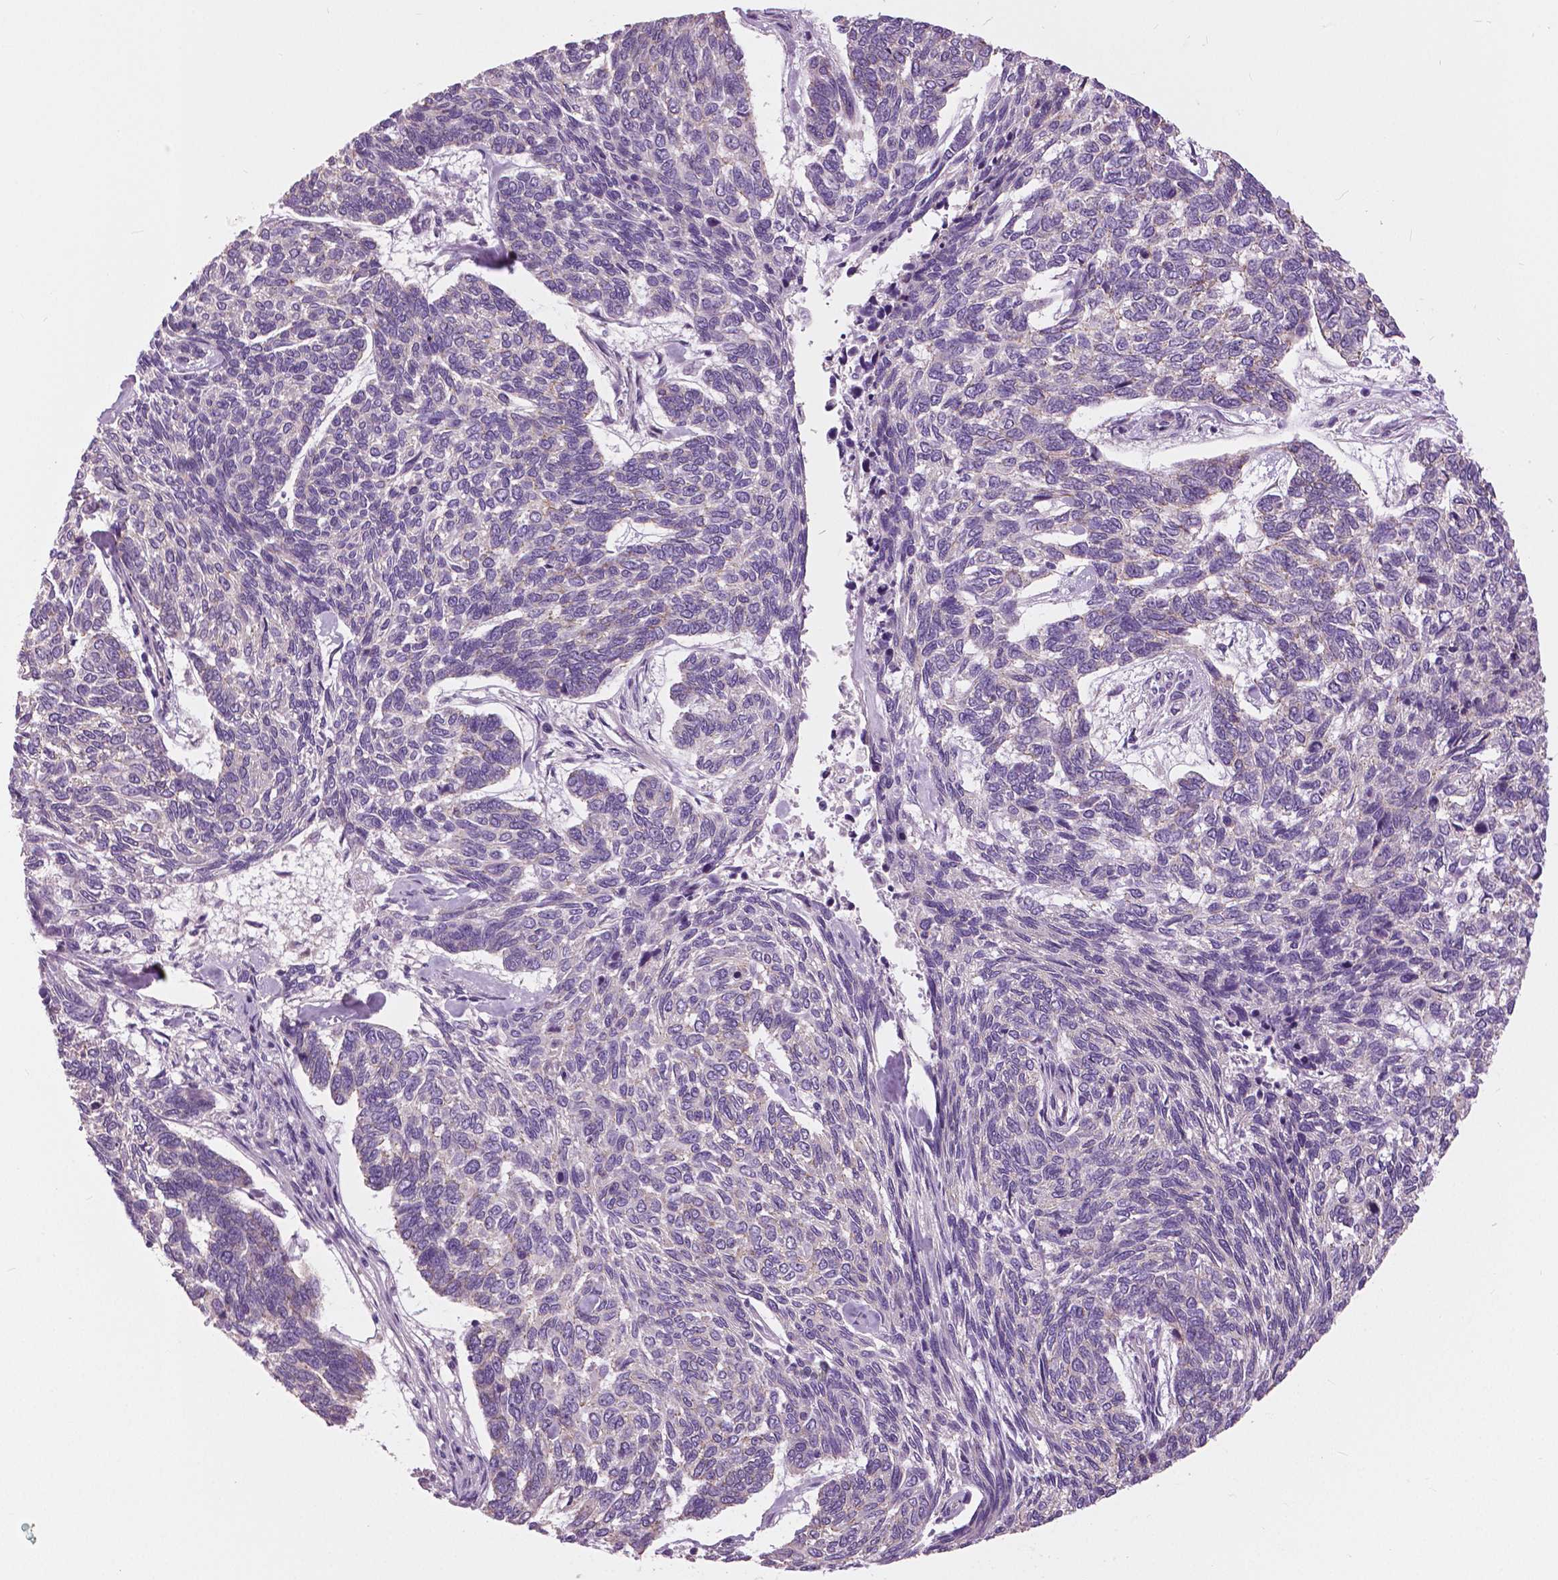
{"staining": {"intensity": "negative", "quantity": "none", "location": "none"}, "tissue": "skin cancer", "cell_type": "Tumor cells", "image_type": "cancer", "snomed": [{"axis": "morphology", "description": "Basal cell carcinoma"}, {"axis": "topography", "description": "Skin"}], "caption": "Immunohistochemistry (IHC) image of human skin cancer stained for a protein (brown), which exhibits no staining in tumor cells.", "gene": "SERPINI1", "patient": {"sex": "female", "age": 65}}